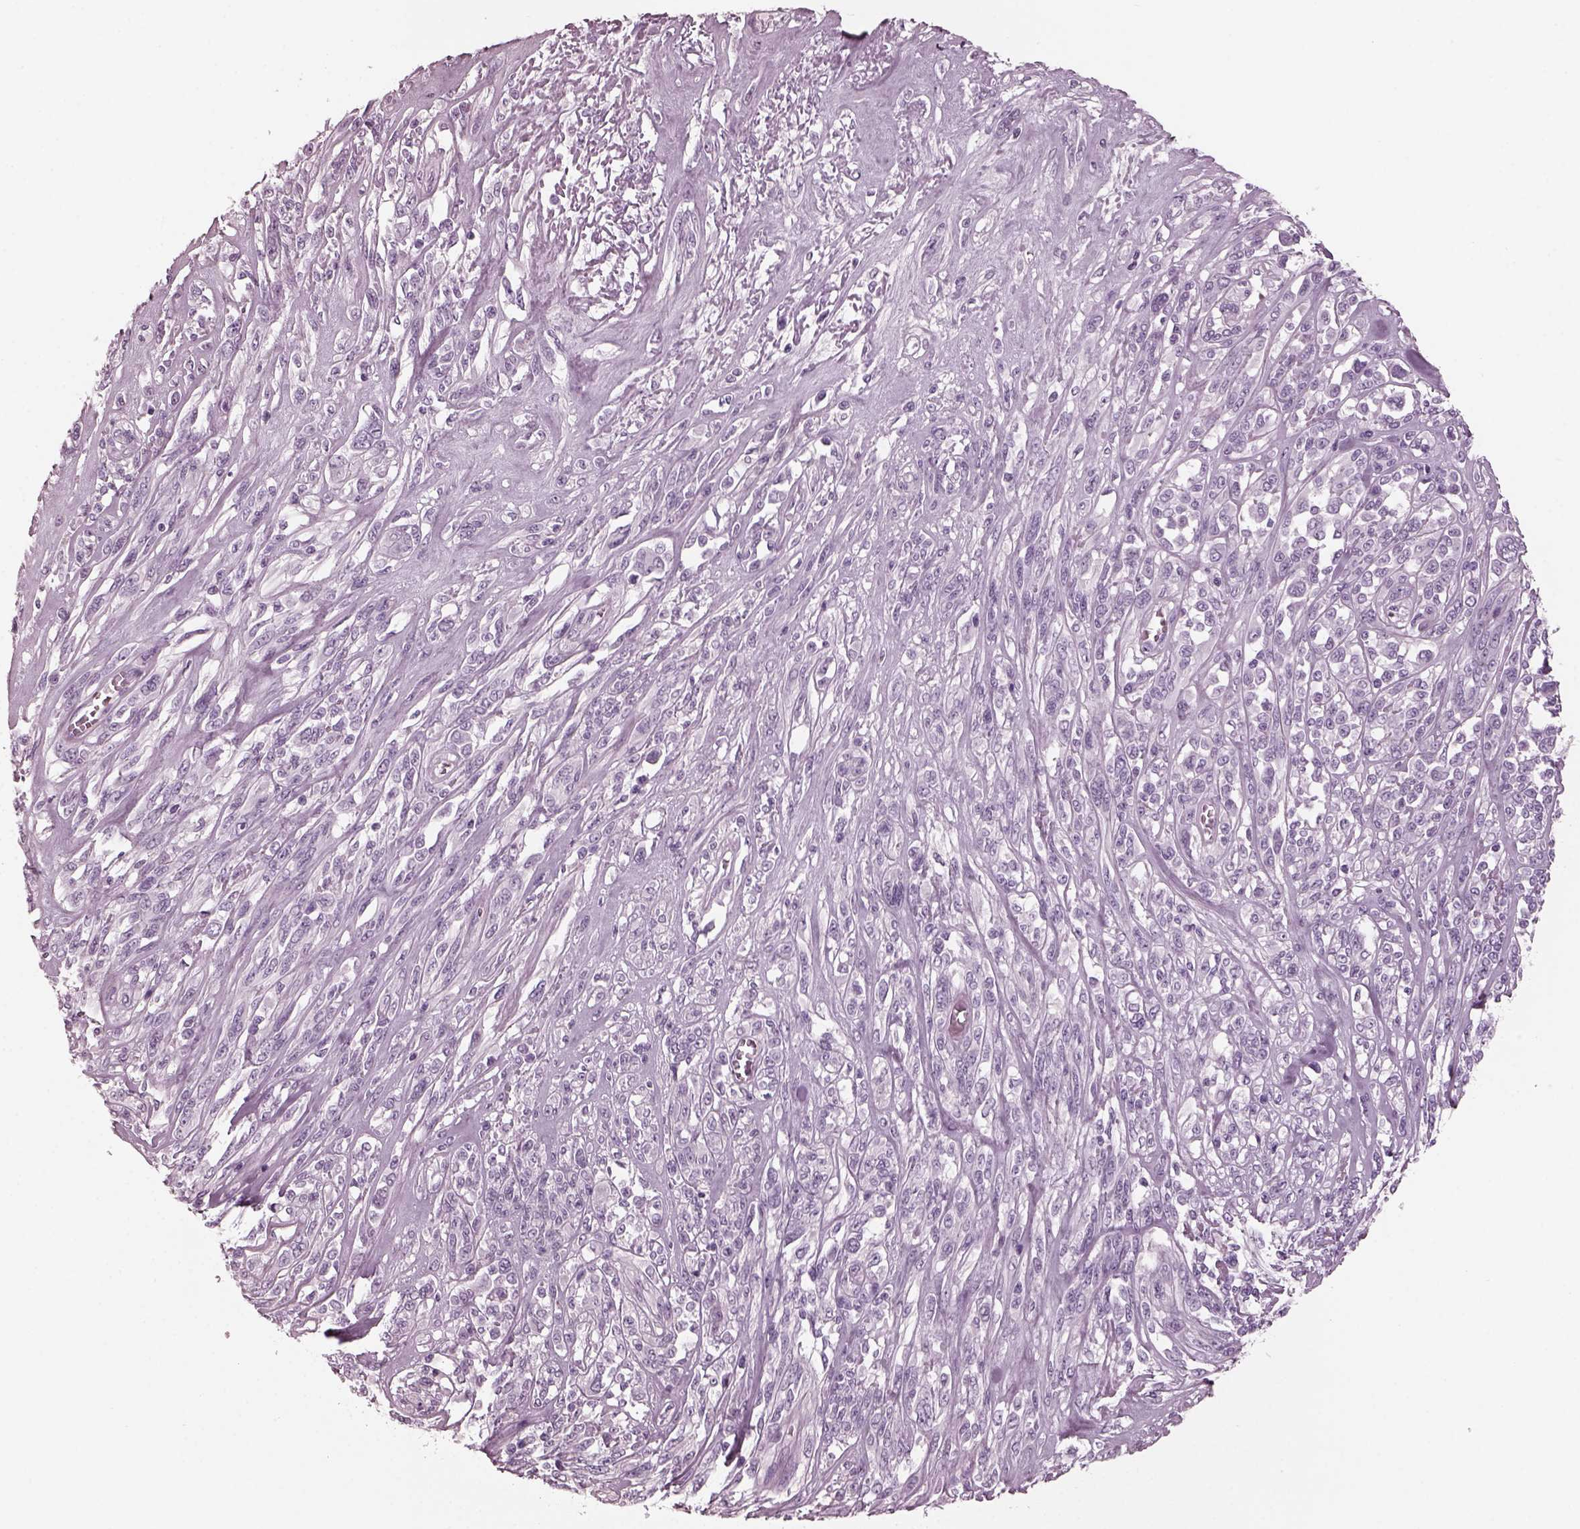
{"staining": {"intensity": "negative", "quantity": "none", "location": "none"}, "tissue": "melanoma", "cell_type": "Tumor cells", "image_type": "cancer", "snomed": [{"axis": "morphology", "description": "Malignant melanoma, NOS"}, {"axis": "topography", "description": "Skin"}], "caption": "Tumor cells show no significant expression in malignant melanoma. Brightfield microscopy of immunohistochemistry stained with DAB (3,3'-diaminobenzidine) (brown) and hematoxylin (blue), captured at high magnification.", "gene": "RCVRN", "patient": {"sex": "female", "age": 91}}